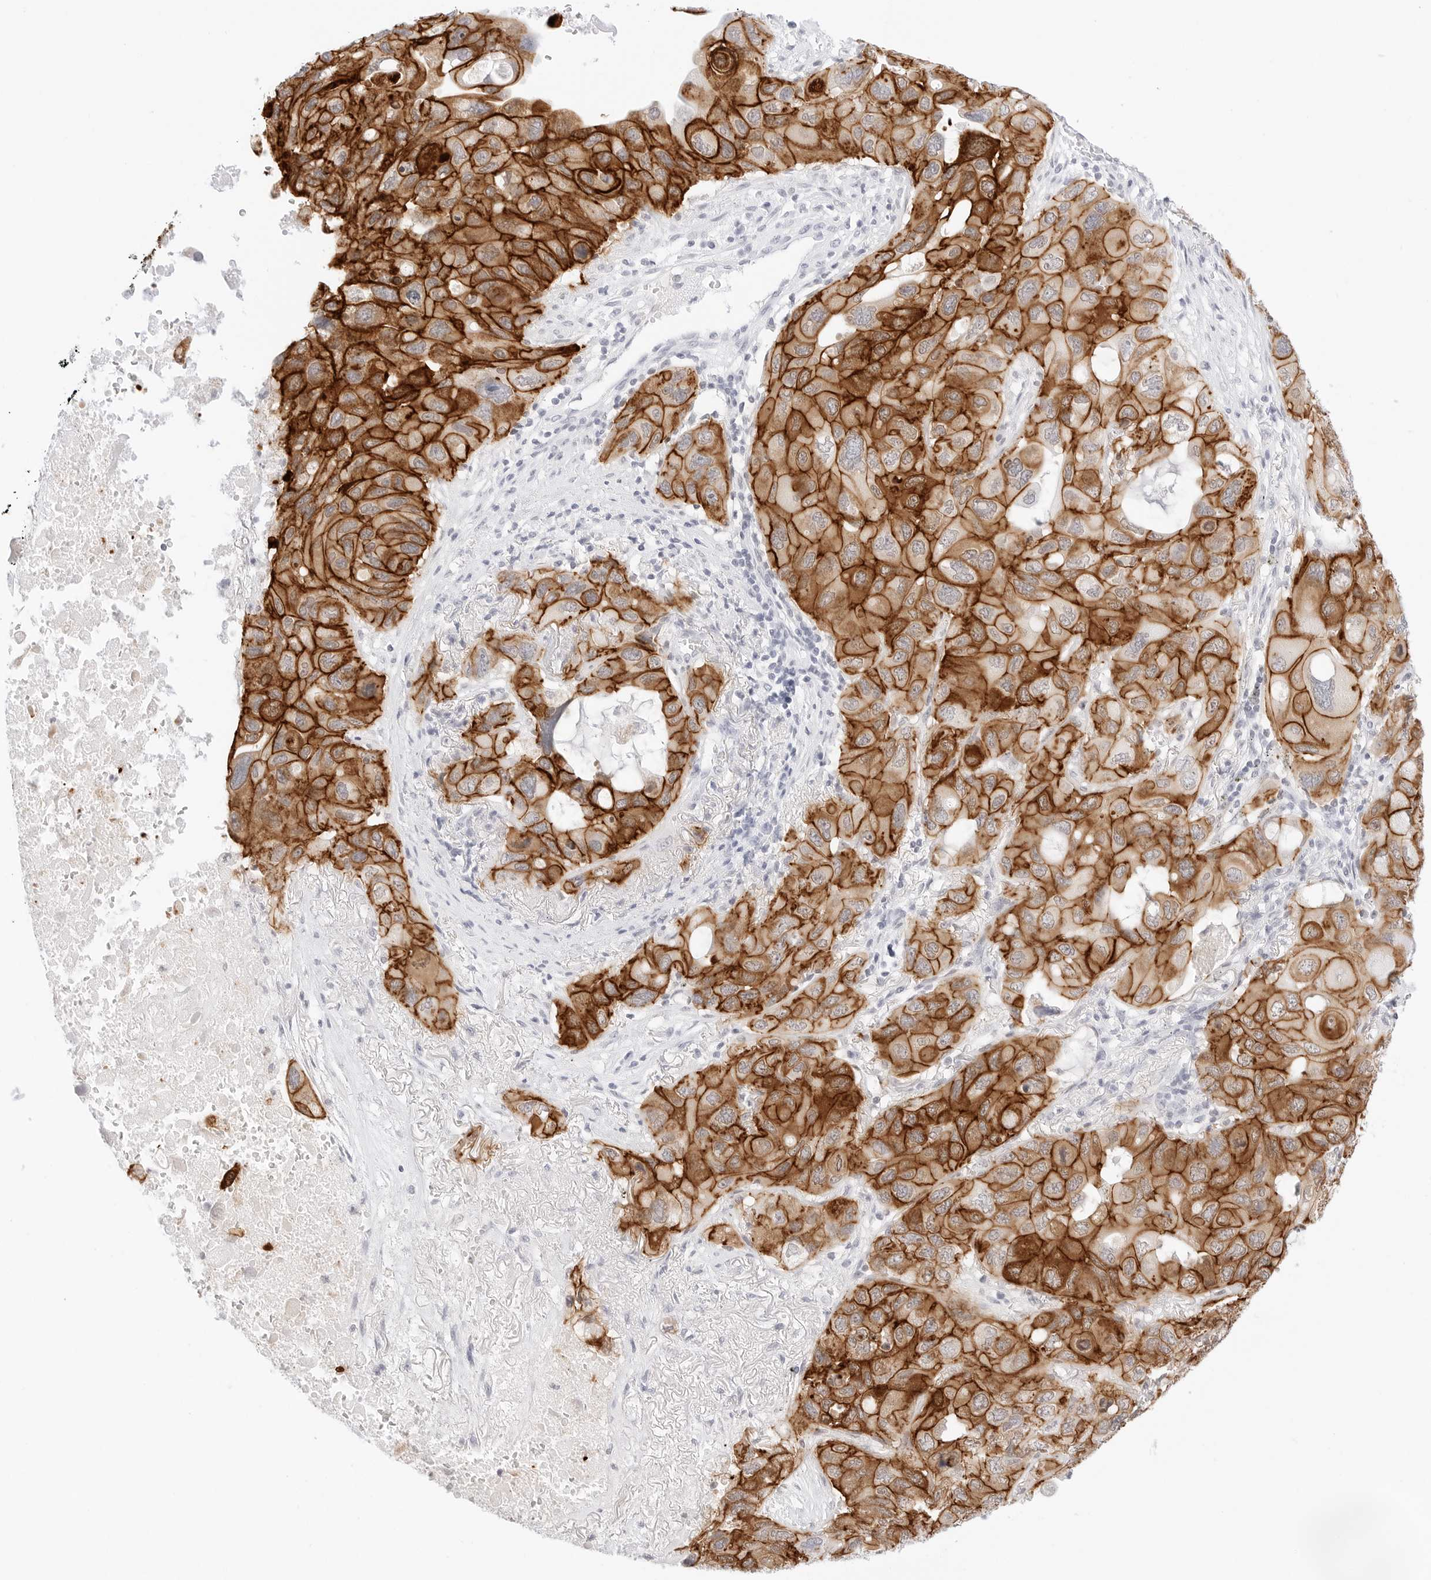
{"staining": {"intensity": "strong", "quantity": ">75%", "location": "cytoplasmic/membranous"}, "tissue": "lung cancer", "cell_type": "Tumor cells", "image_type": "cancer", "snomed": [{"axis": "morphology", "description": "Squamous cell carcinoma, NOS"}, {"axis": "topography", "description": "Lung"}], "caption": "About >75% of tumor cells in human lung squamous cell carcinoma demonstrate strong cytoplasmic/membranous protein staining as visualized by brown immunohistochemical staining.", "gene": "CDH1", "patient": {"sex": "female", "age": 73}}